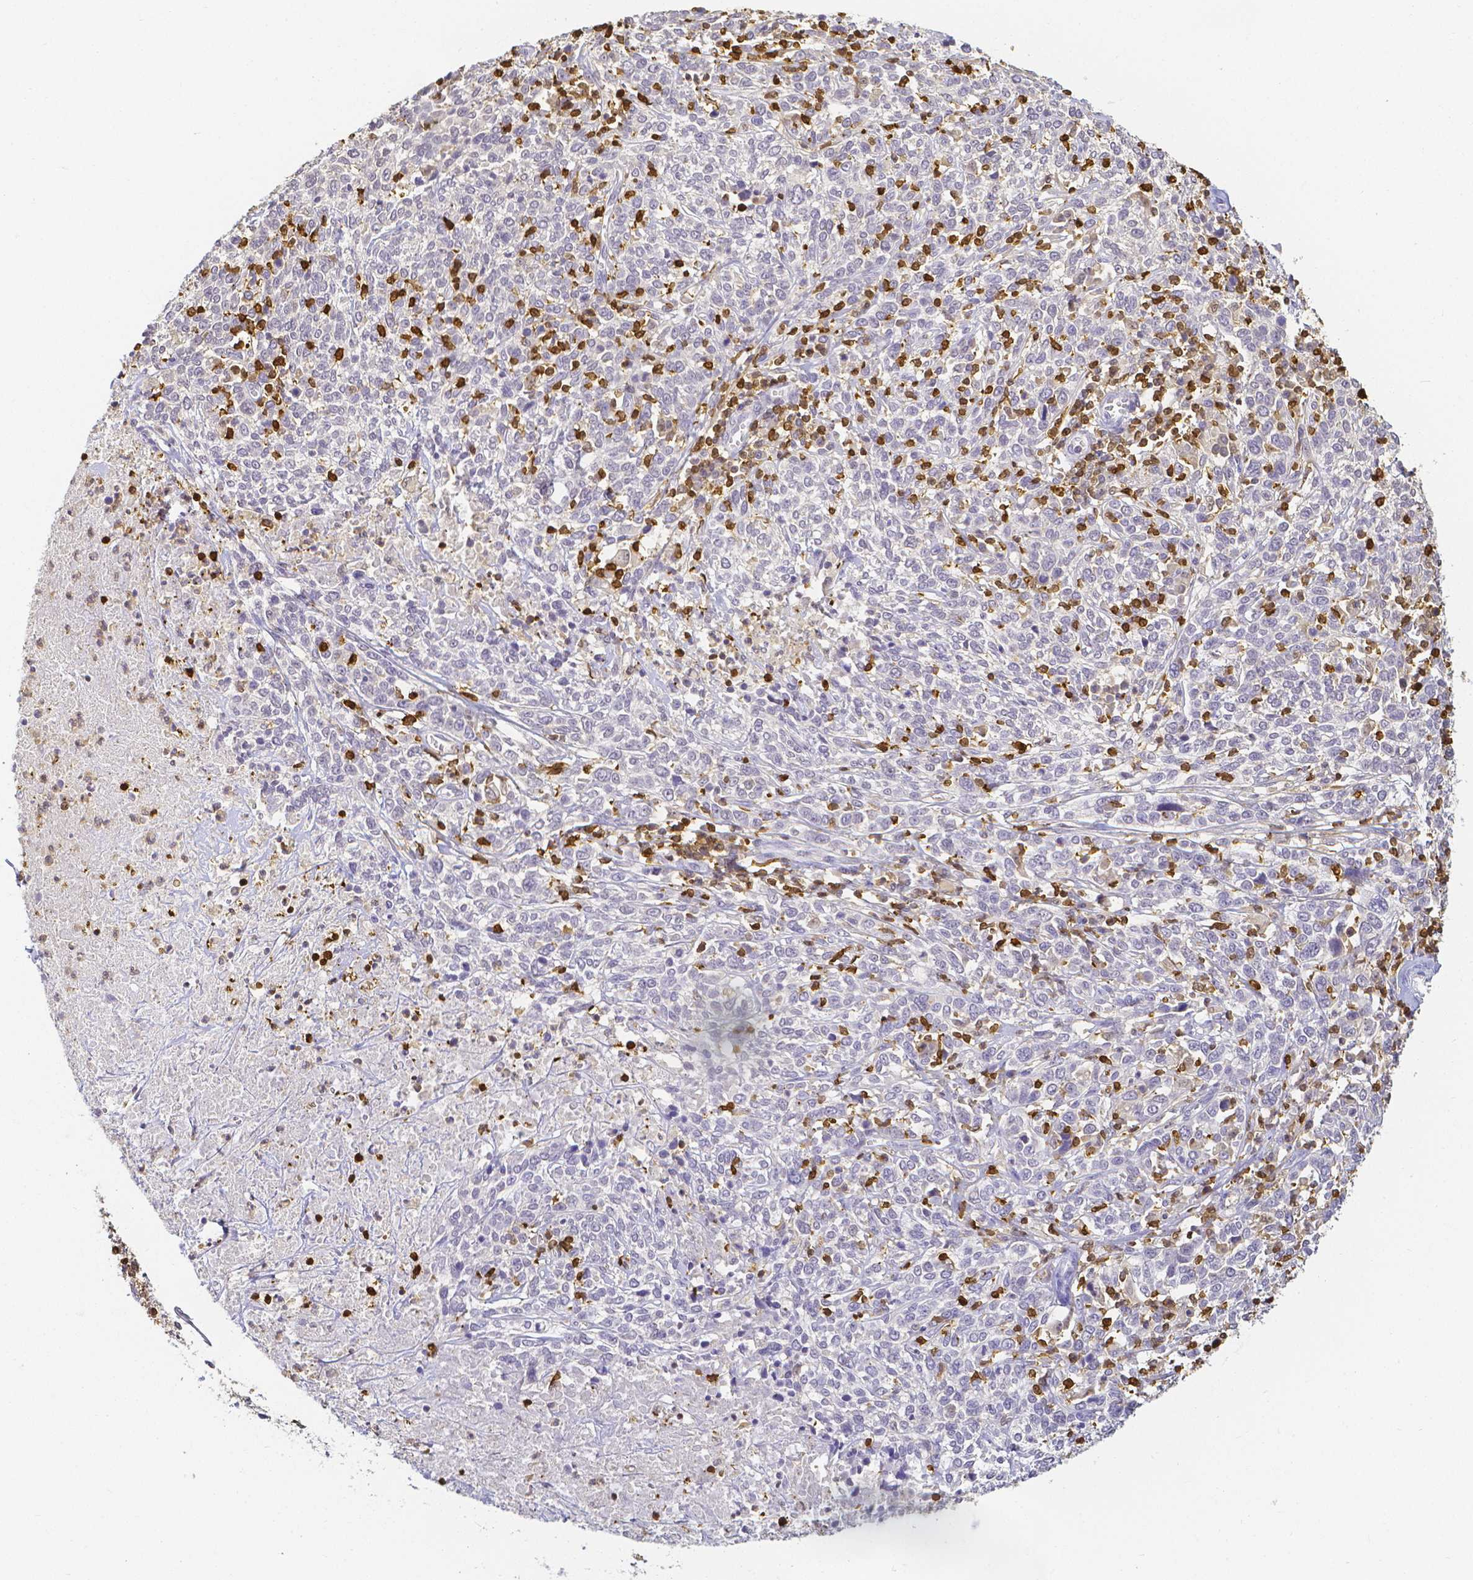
{"staining": {"intensity": "negative", "quantity": "none", "location": "none"}, "tissue": "cervical cancer", "cell_type": "Tumor cells", "image_type": "cancer", "snomed": [{"axis": "morphology", "description": "Squamous cell carcinoma, NOS"}, {"axis": "topography", "description": "Cervix"}], "caption": "Protein analysis of cervical cancer demonstrates no significant staining in tumor cells.", "gene": "COTL1", "patient": {"sex": "female", "age": 46}}